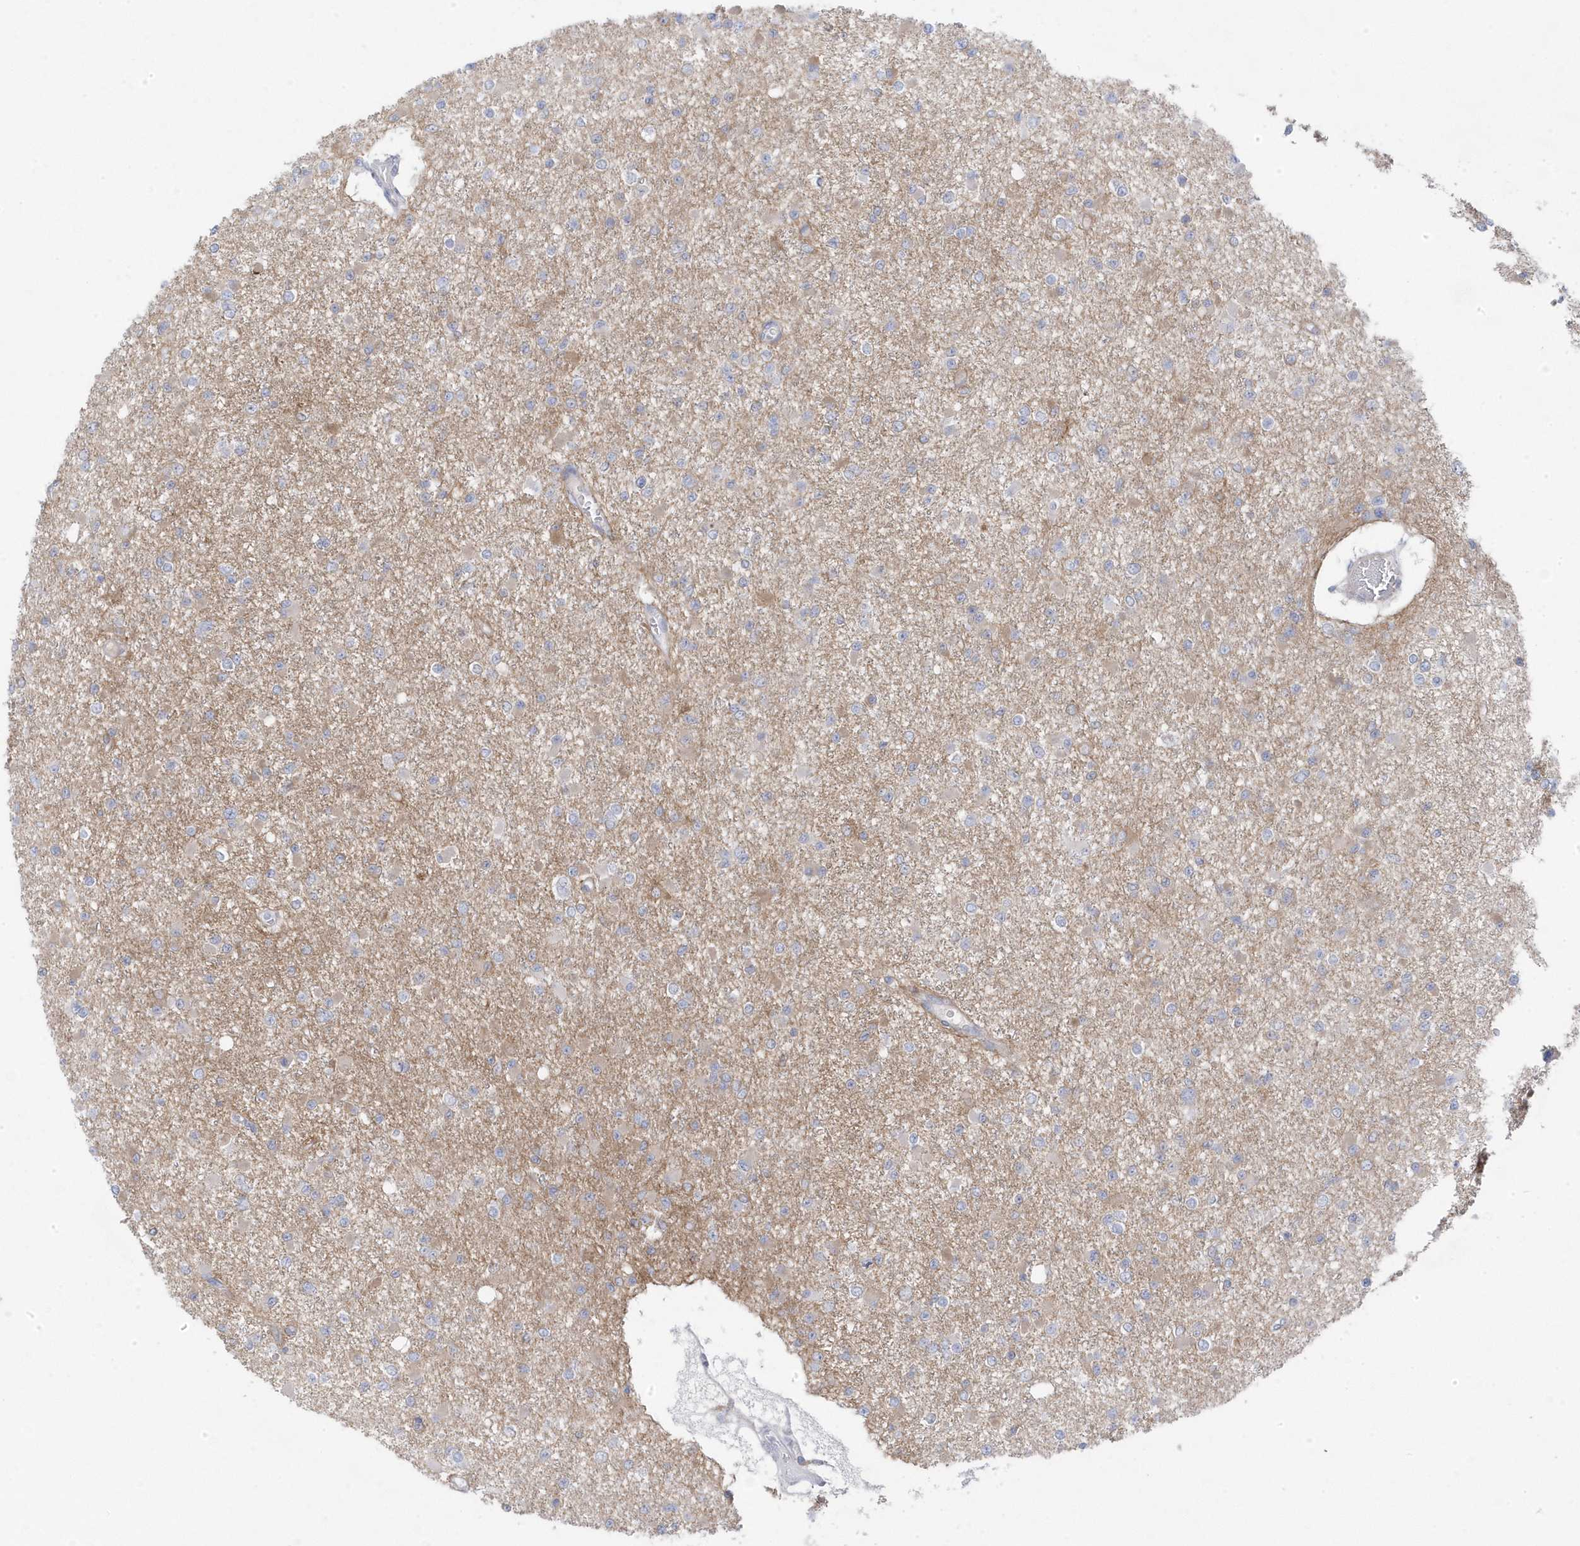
{"staining": {"intensity": "negative", "quantity": "none", "location": "none"}, "tissue": "glioma", "cell_type": "Tumor cells", "image_type": "cancer", "snomed": [{"axis": "morphology", "description": "Glioma, malignant, Low grade"}, {"axis": "topography", "description": "Brain"}], "caption": "Protein analysis of malignant low-grade glioma displays no significant positivity in tumor cells.", "gene": "ANAPC1", "patient": {"sex": "female", "age": 22}}